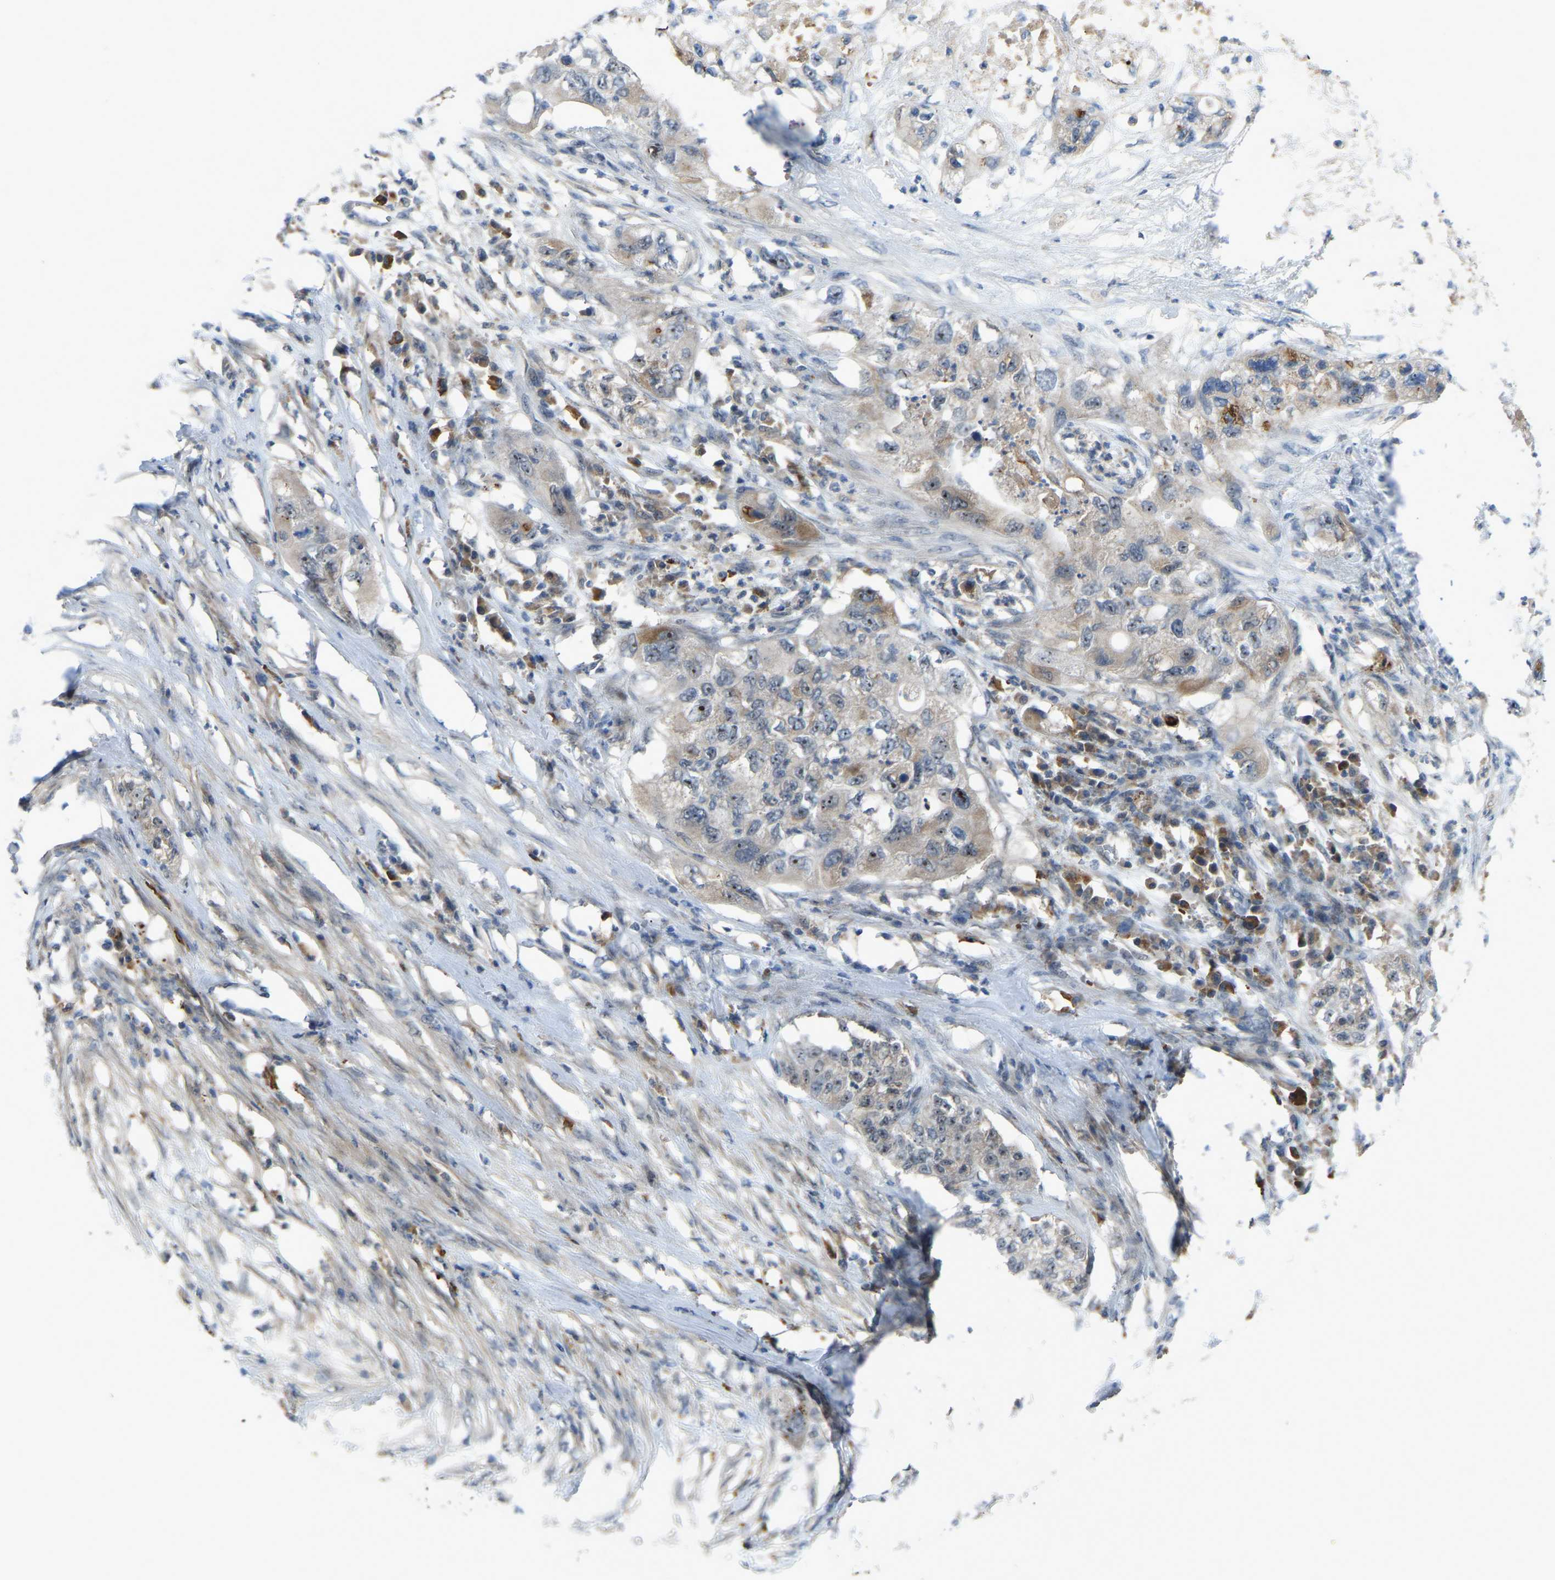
{"staining": {"intensity": "negative", "quantity": "none", "location": "none"}, "tissue": "pancreatic cancer", "cell_type": "Tumor cells", "image_type": "cancer", "snomed": [{"axis": "morphology", "description": "Adenocarcinoma, NOS"}, {"axis": "topography", "description": "Pancreas"}], "caption": "High power microscopy micrograph of an immunohistochemistry (IHC) histopathology image of pancreatic cancer, revealing no significant staining in tumor cells.", "gene": "FHIT", "patient": {"sex": "female", "age": 78}}